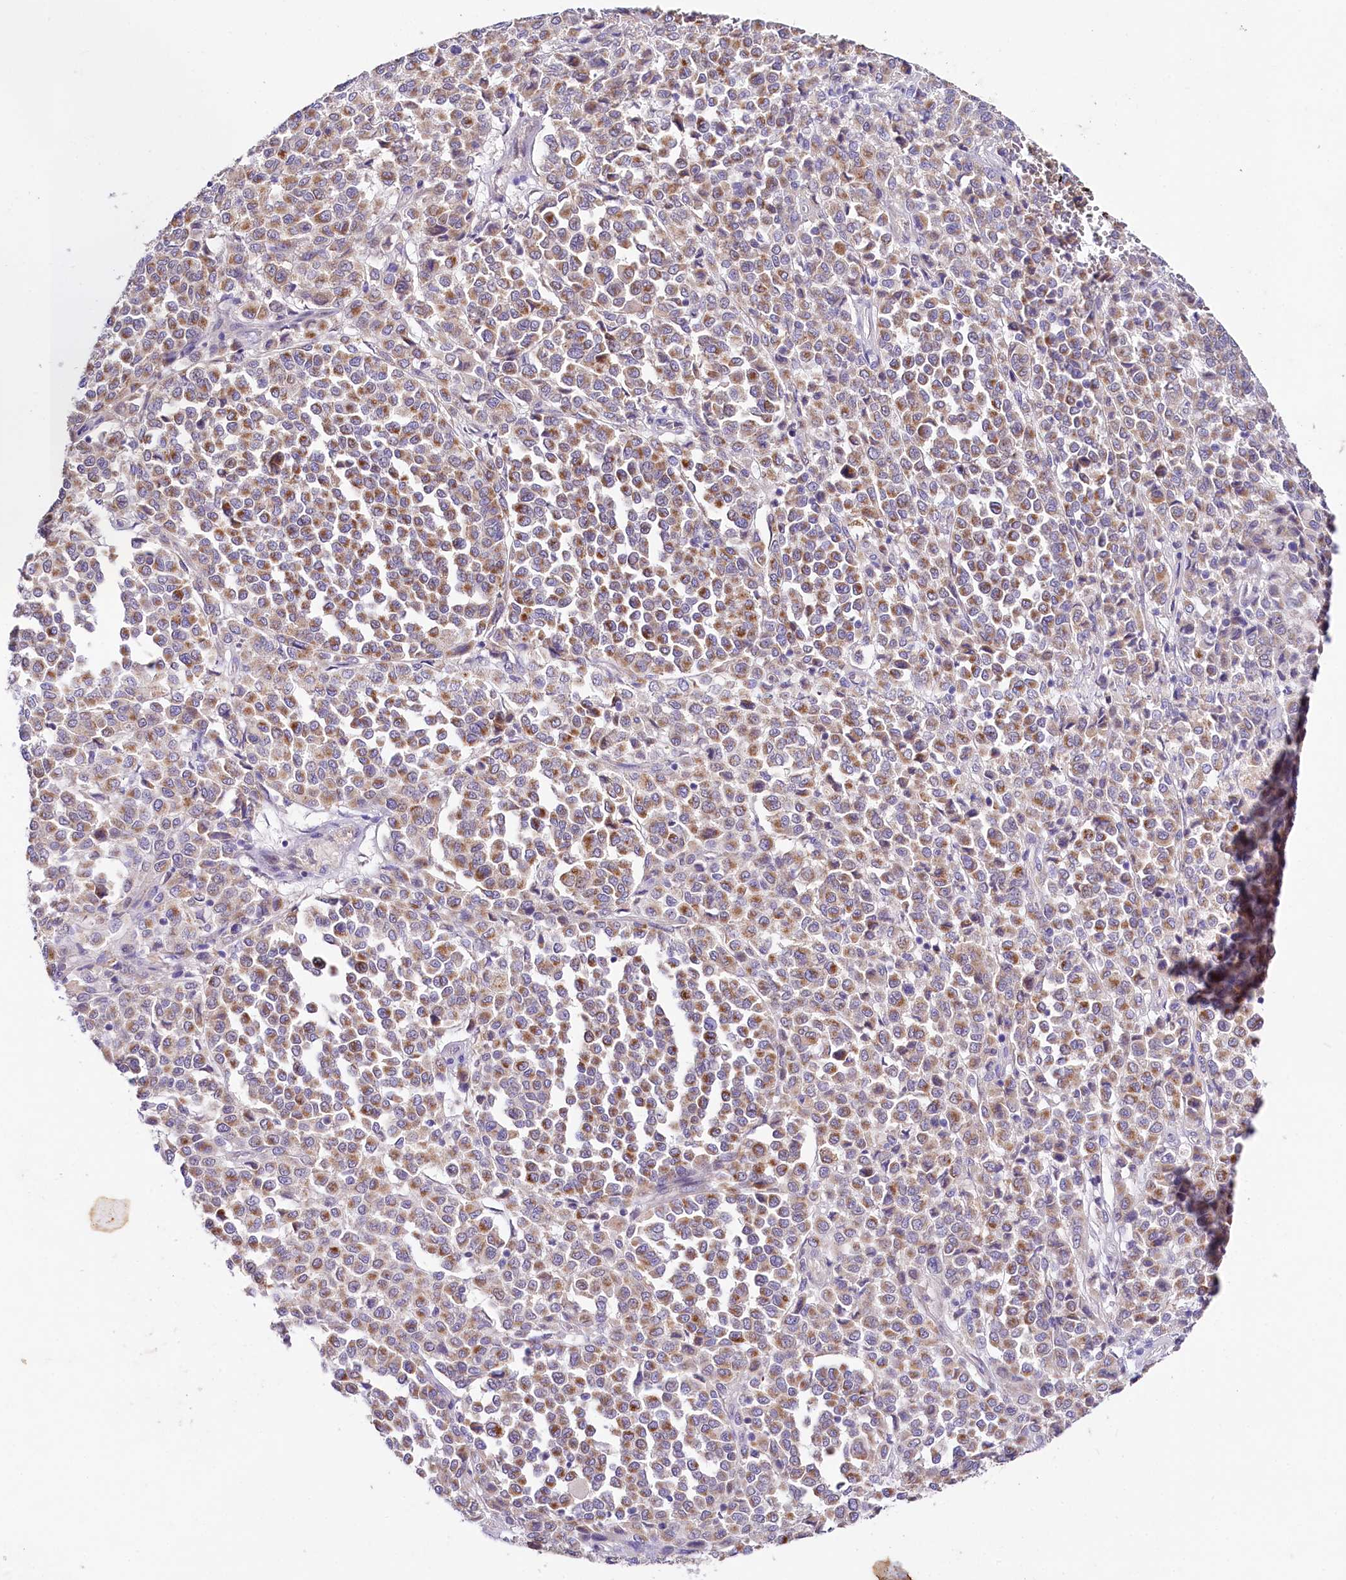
{"staining": {"intensity": "moderate", "quantity": ">75%", "location": "cytoplasmic/membranous"}, "tissue": "melanoma", "cell_type": "Tumor cells", "image_type": "cancer", "snomed": [{"axis": "morphology", "description": "Malignant melanoma, Metastatic site"}, {"axis": "topography", "description": "Pancreas"}], "caption": "Immunohistochemical staining of malignant melanoma (metastatic site) demonstrates moderate cytoplasmic/membranous protein staining in approximately >75% of tumor cells. The staining was performed using DAB (3,3'-diaminobenzidine) to visualize the protein expression in brown, while the nuclei were stained in blue with hematoxylin (Magnification: 20x).", "gene": "SACM1L", "patient": {"sex": "female", "age": 30}}